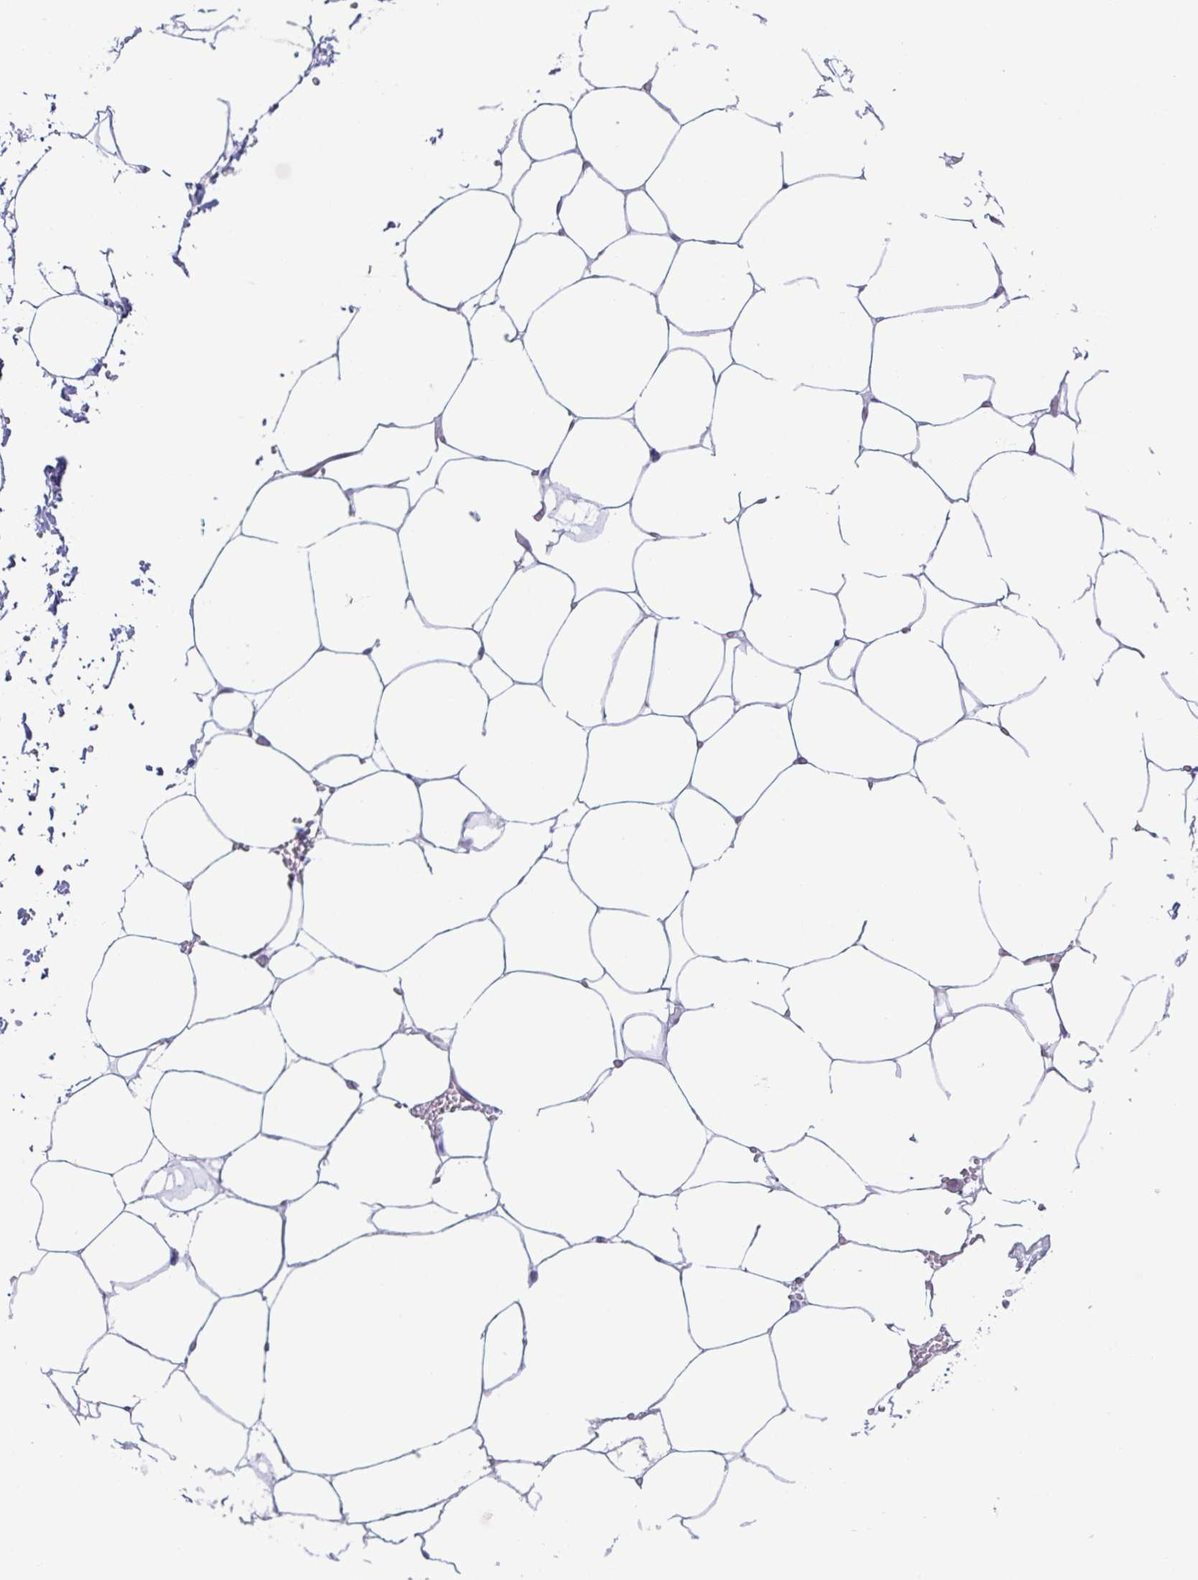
{"staining": {"intensity": "negative", "quantity": "none", "location": "none"}, "tissue": "adipose tissue", "cell_type": "Adipocytes", "image_type": "normal", "snomed": [{"axis": "morphology", "description": "Normal tissue, NOS"}, {"axis": "topography", "description": "Adipose tissue"}, {"axis": "topography", "description": "Vascular tissue"}, {"axis": "topography", "description": "Rectum"}, {"axis": "topography", "description": "Peripheral nerve tissue"}], "caption": "This is an immunohistochemistry histopathology image of benign adipose tissue. There is no staining in adipocytes.", "gene": "AZU1", "patient": {"sex": "female", "age": 69}}